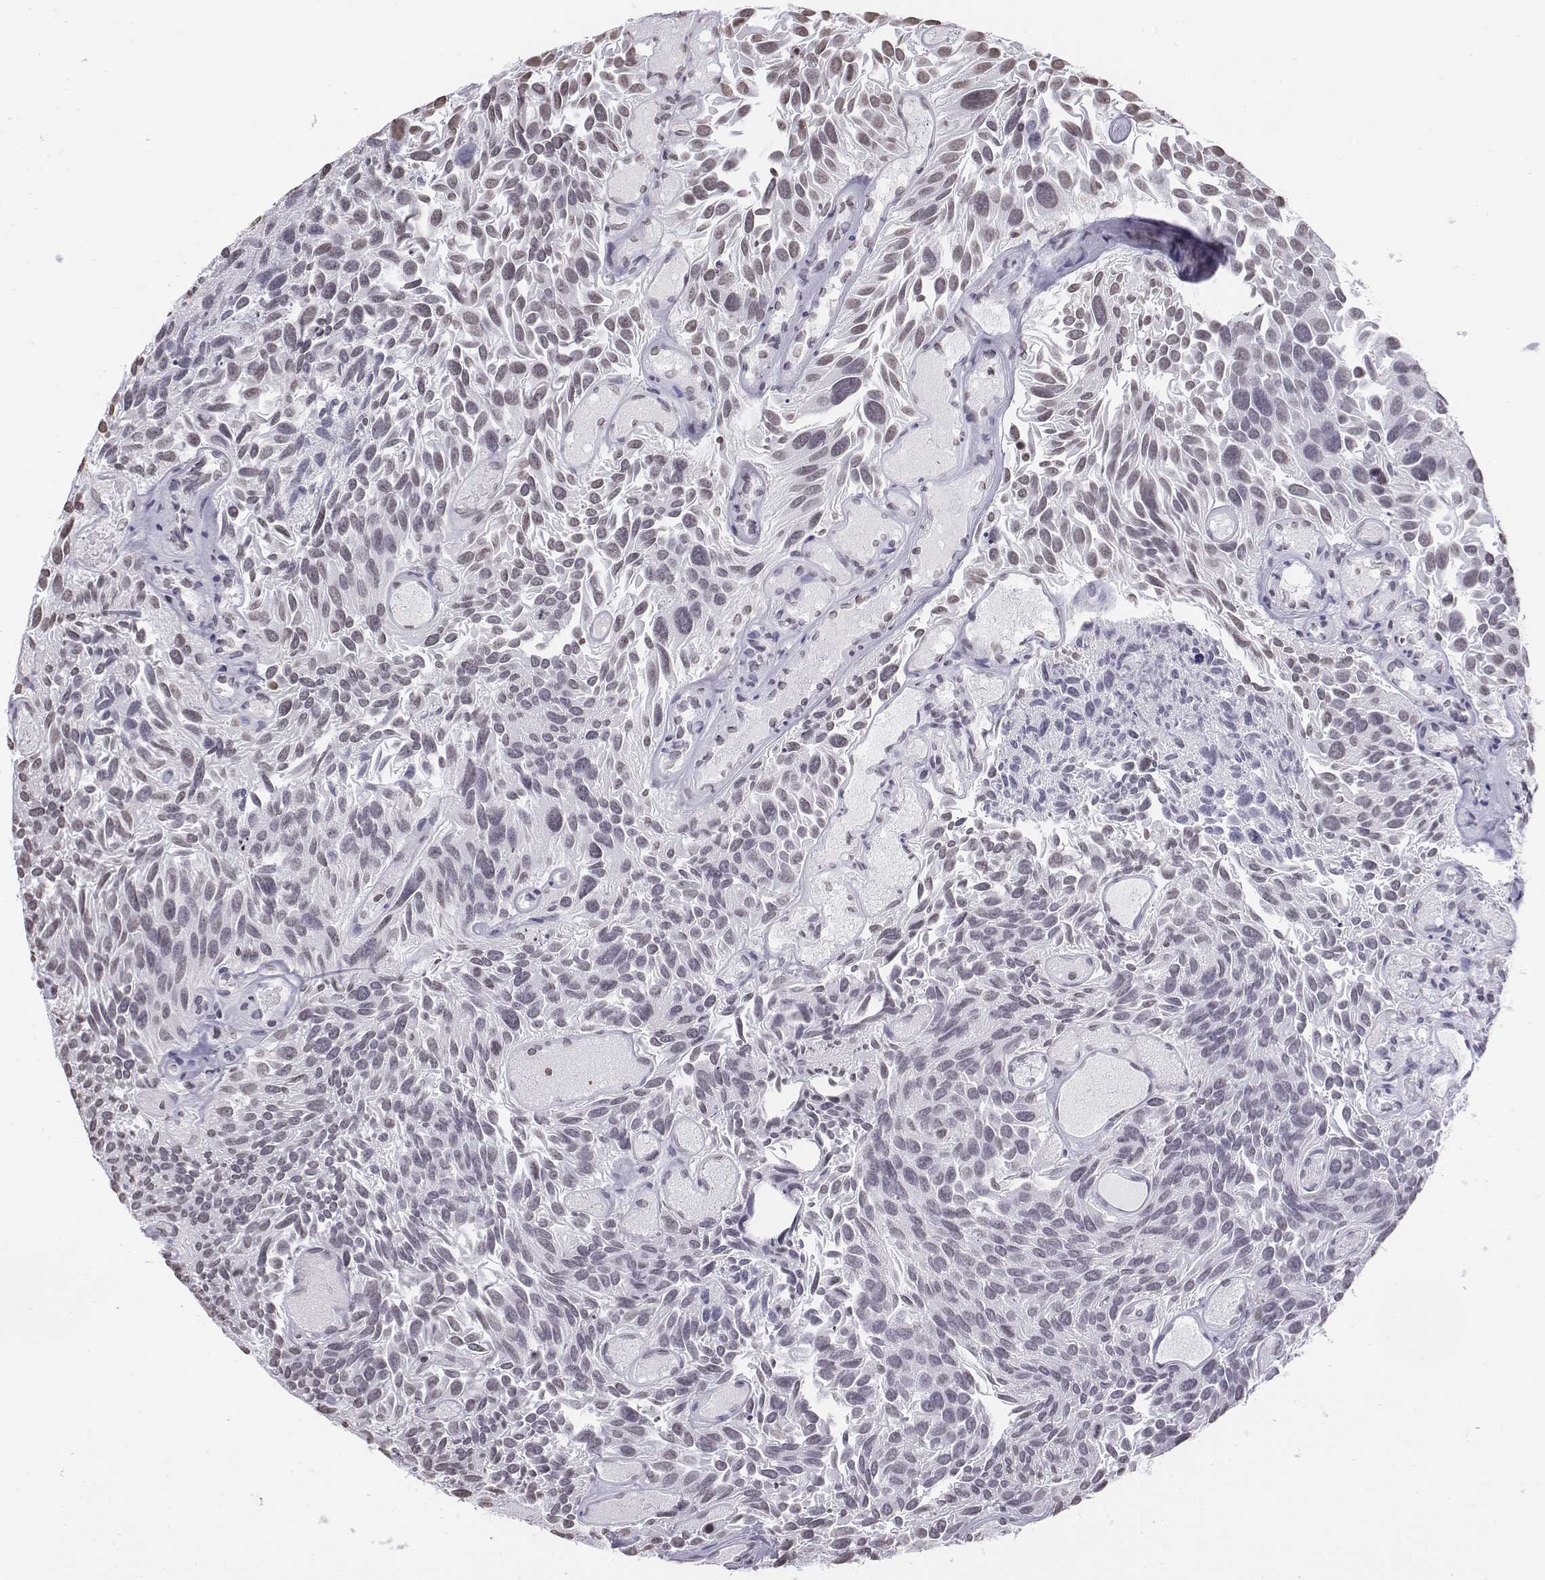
{"staining": {"intensity": "weak", "quantity": "25%-75%", "location": "nuclear"}, "tissue": "urothelial cancer", "cell_type": "Tumor cells", "image_type": "cancer", "snomed": [{"axis": "morphology", "description": "Urothelial carcinoma, Low grade"}, {"axis": "topography", "description": "Urinary bladder"}], "caption": "Brown immunohistochemical staining in low-grade urothelial carcinoma reveals weak nuclear staining in approximately 25%-75% of tumor cells.", "gene": "BARHL1", "patient": {"sex": "female", "age": 69}}